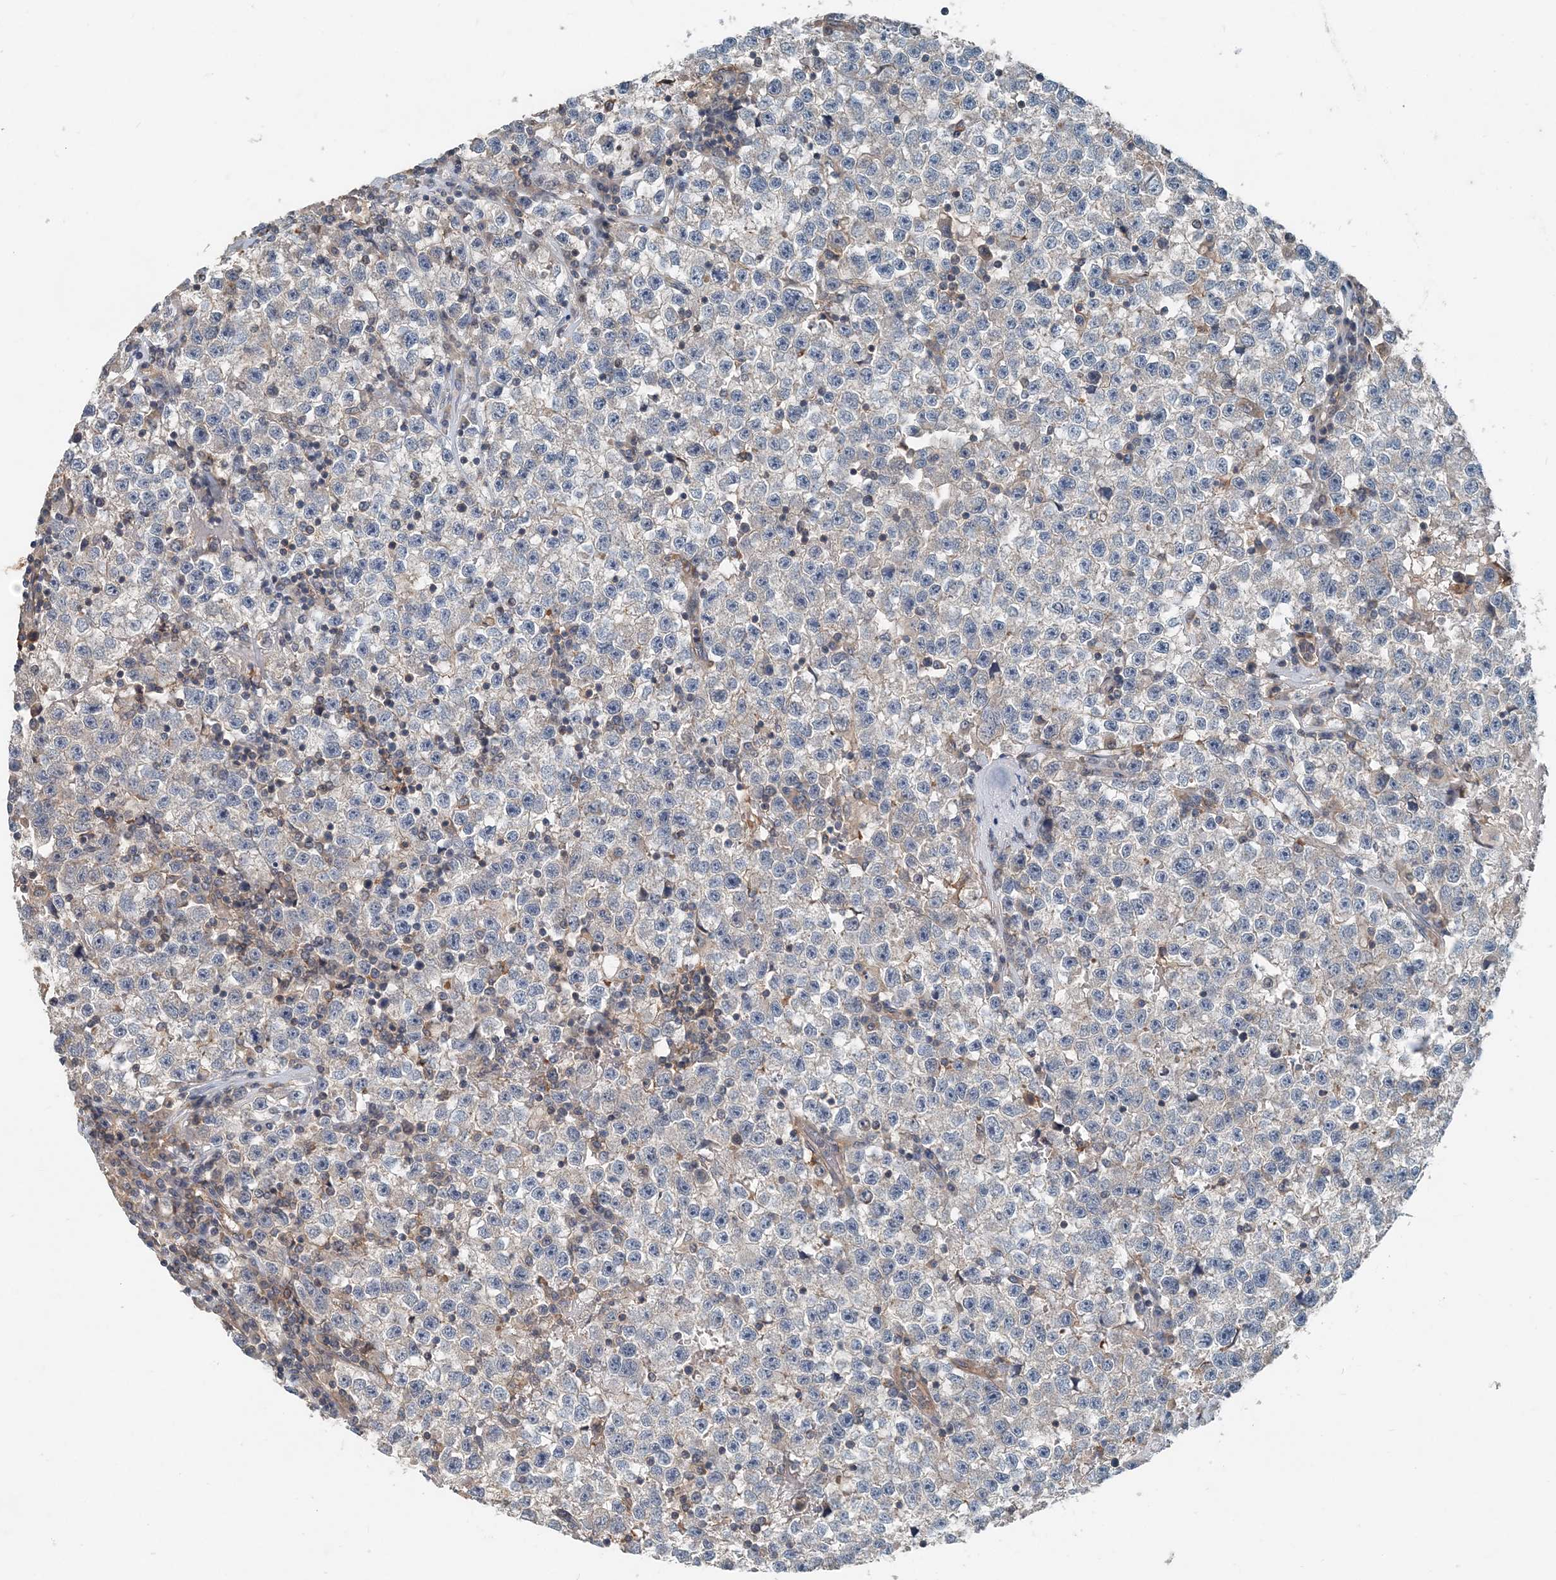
{"staining": {"intensity": "negative", "quantity": "none", "location": "none"}, "tissue": "testis cancer", "cell_type": "Tumor cells", "image_type": "cancer", "snomed": [{"axis": "morphology", "description": "Seminoma, NOS"}, {"axis": "topography", "description": "Testis"}], "caption": "Tumor cells show no significant protein staining in testis seminoma. The staining is performed using DAB (3,3'-diaminobenzidine) brown chromogen with nuclei counter-stained in using hematoxylin.", "gene": "SMPD3", "patient": {"sex": "male", "age": 22}}